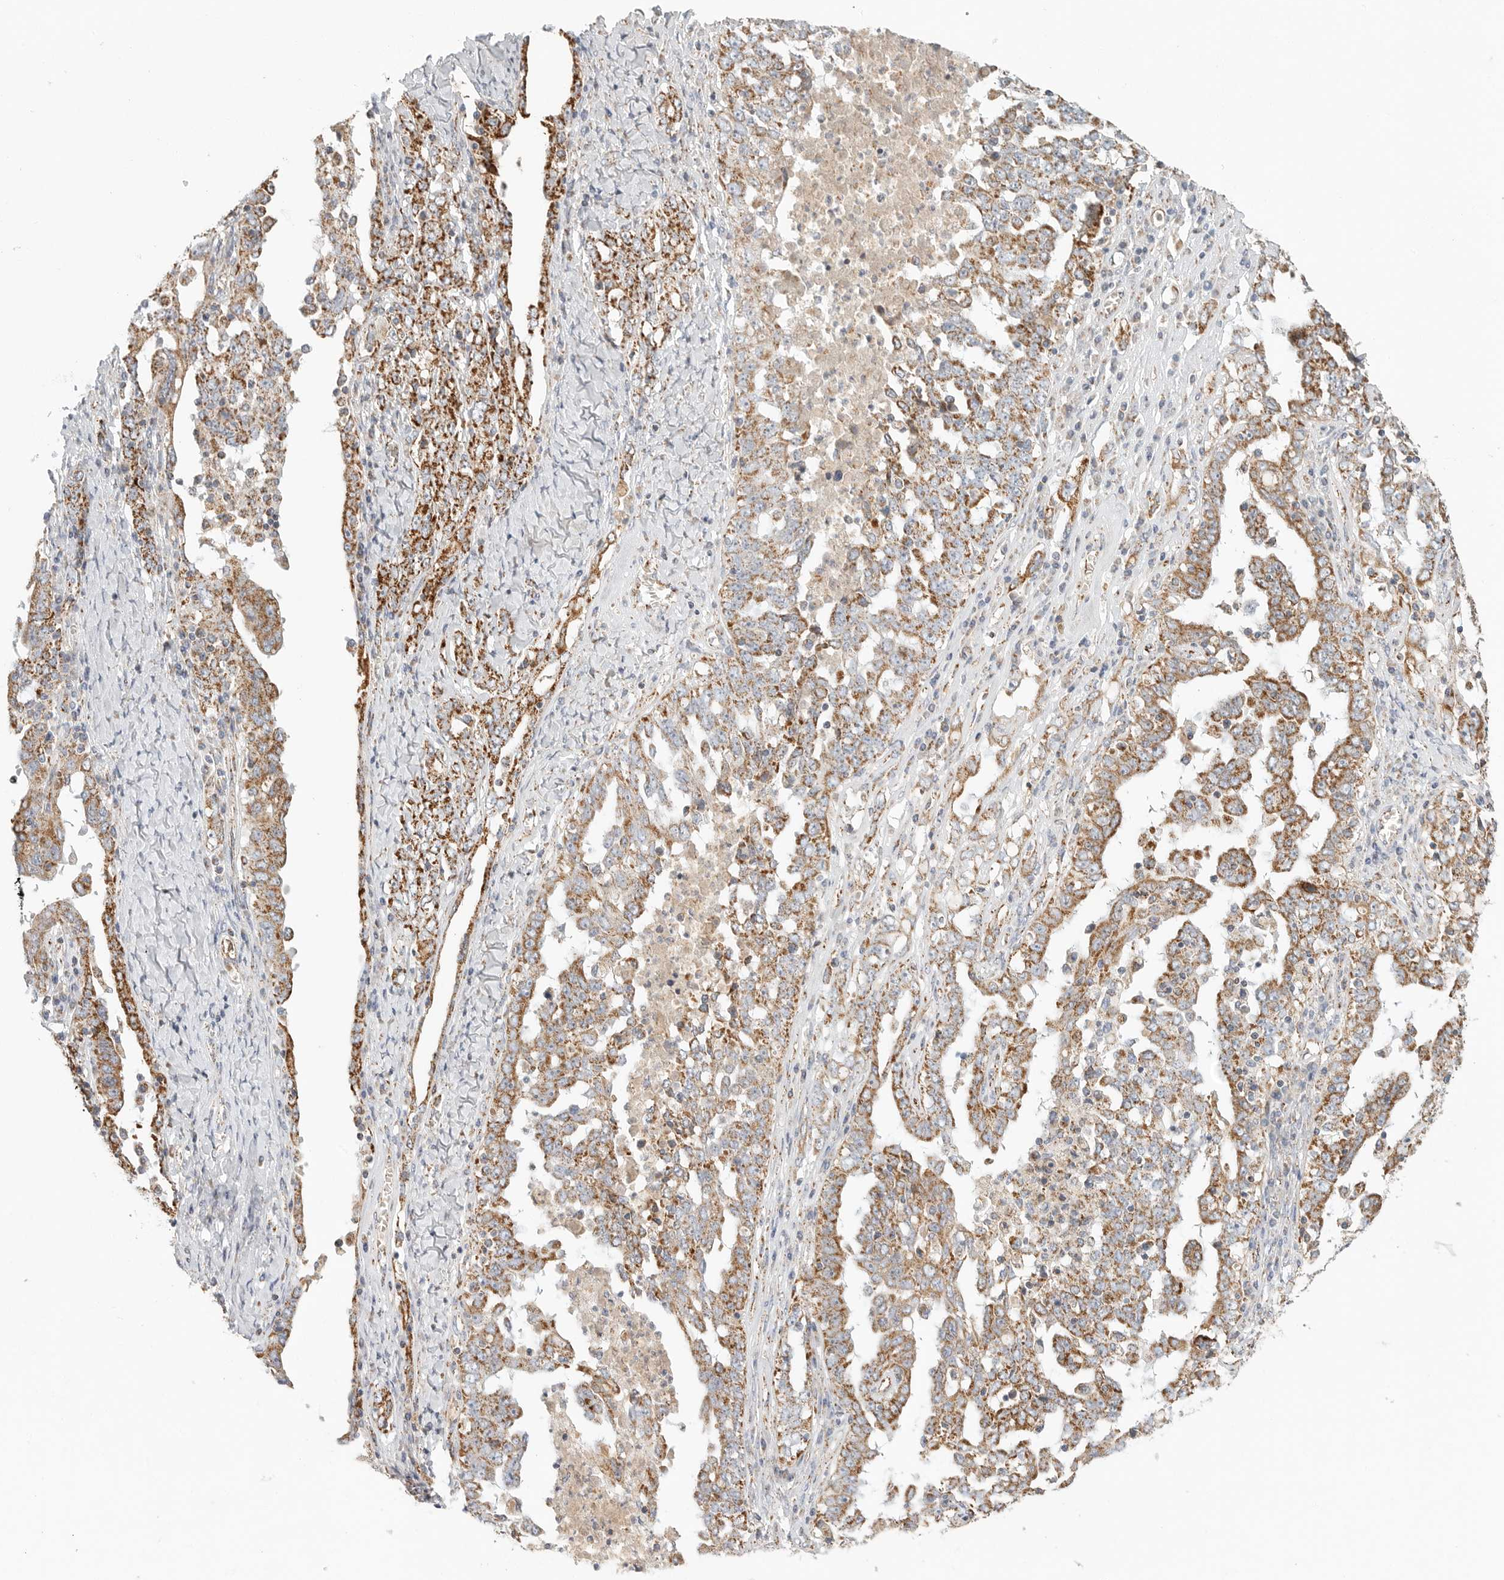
{"staining": {"intensity": "moderate", "quantity": ">75%", "location": "cytoplasmic/membranous"}, "tissue": "ovarian cancer", "cell_type": "Tumor cells", "image_type": "cancer", "snomed": [{"axis": "morphology", "description": "Carcinoma, endometroid"}, {"axis": "topography", "description": "Ovary"}], "caption": "This photomicrograph exhibits IHC staining of human ovarian endometroid carcinoma, with medium moderate cytoplasmic/membranous expression in approximately >75% of tumor cells.", "gene": "SLC25A26", "patient": {"sex": "female", "age": 62}}